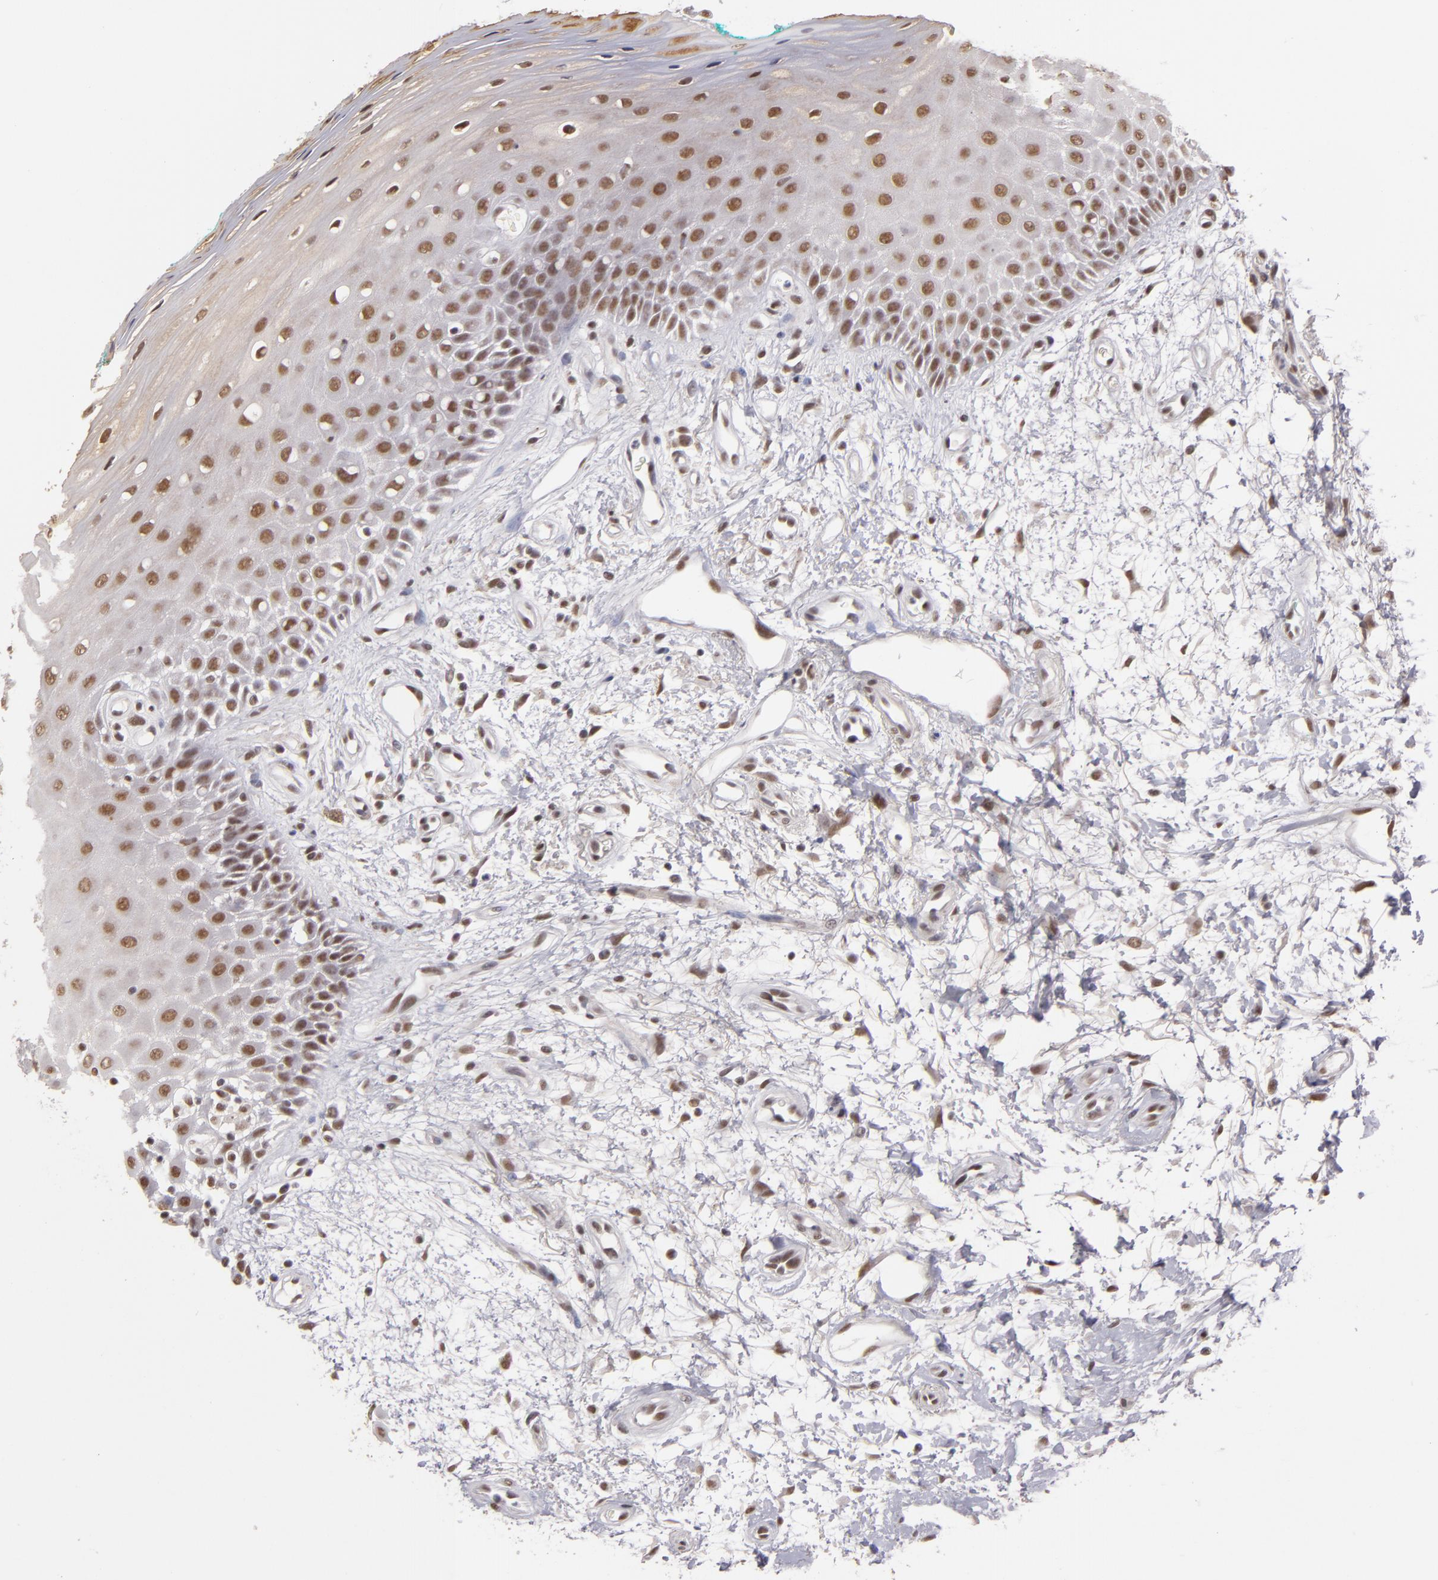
{"staining": {"intensity": "moderate", "quantity": ">75%", "location": "nuclear"}, "tissue": "oral mucosa", "cell_type": "Squamous epithelial cells", "image_type": "normal", "snomed": [{"axis": "morphology", "description": "Normal tissue, NOS"}, {"axis": "morphology", "description": "Squamous cell carcinoma, NOS"}, {"axis": "topography", "description": "Skeletal muscle"}, {"axis": "topography", "description": "Oral tissue"}, {"axis": "topography", "description": "Head-Neck"}], "caption": "Immunohistochemical staining of unremarkable oral mucosa reveals medium levels of moderate nuclear positivity in approximately >75% of squamous epithelial cells.", "gene": "INTS6", "patient": {"sex": "female", "age": 84}}